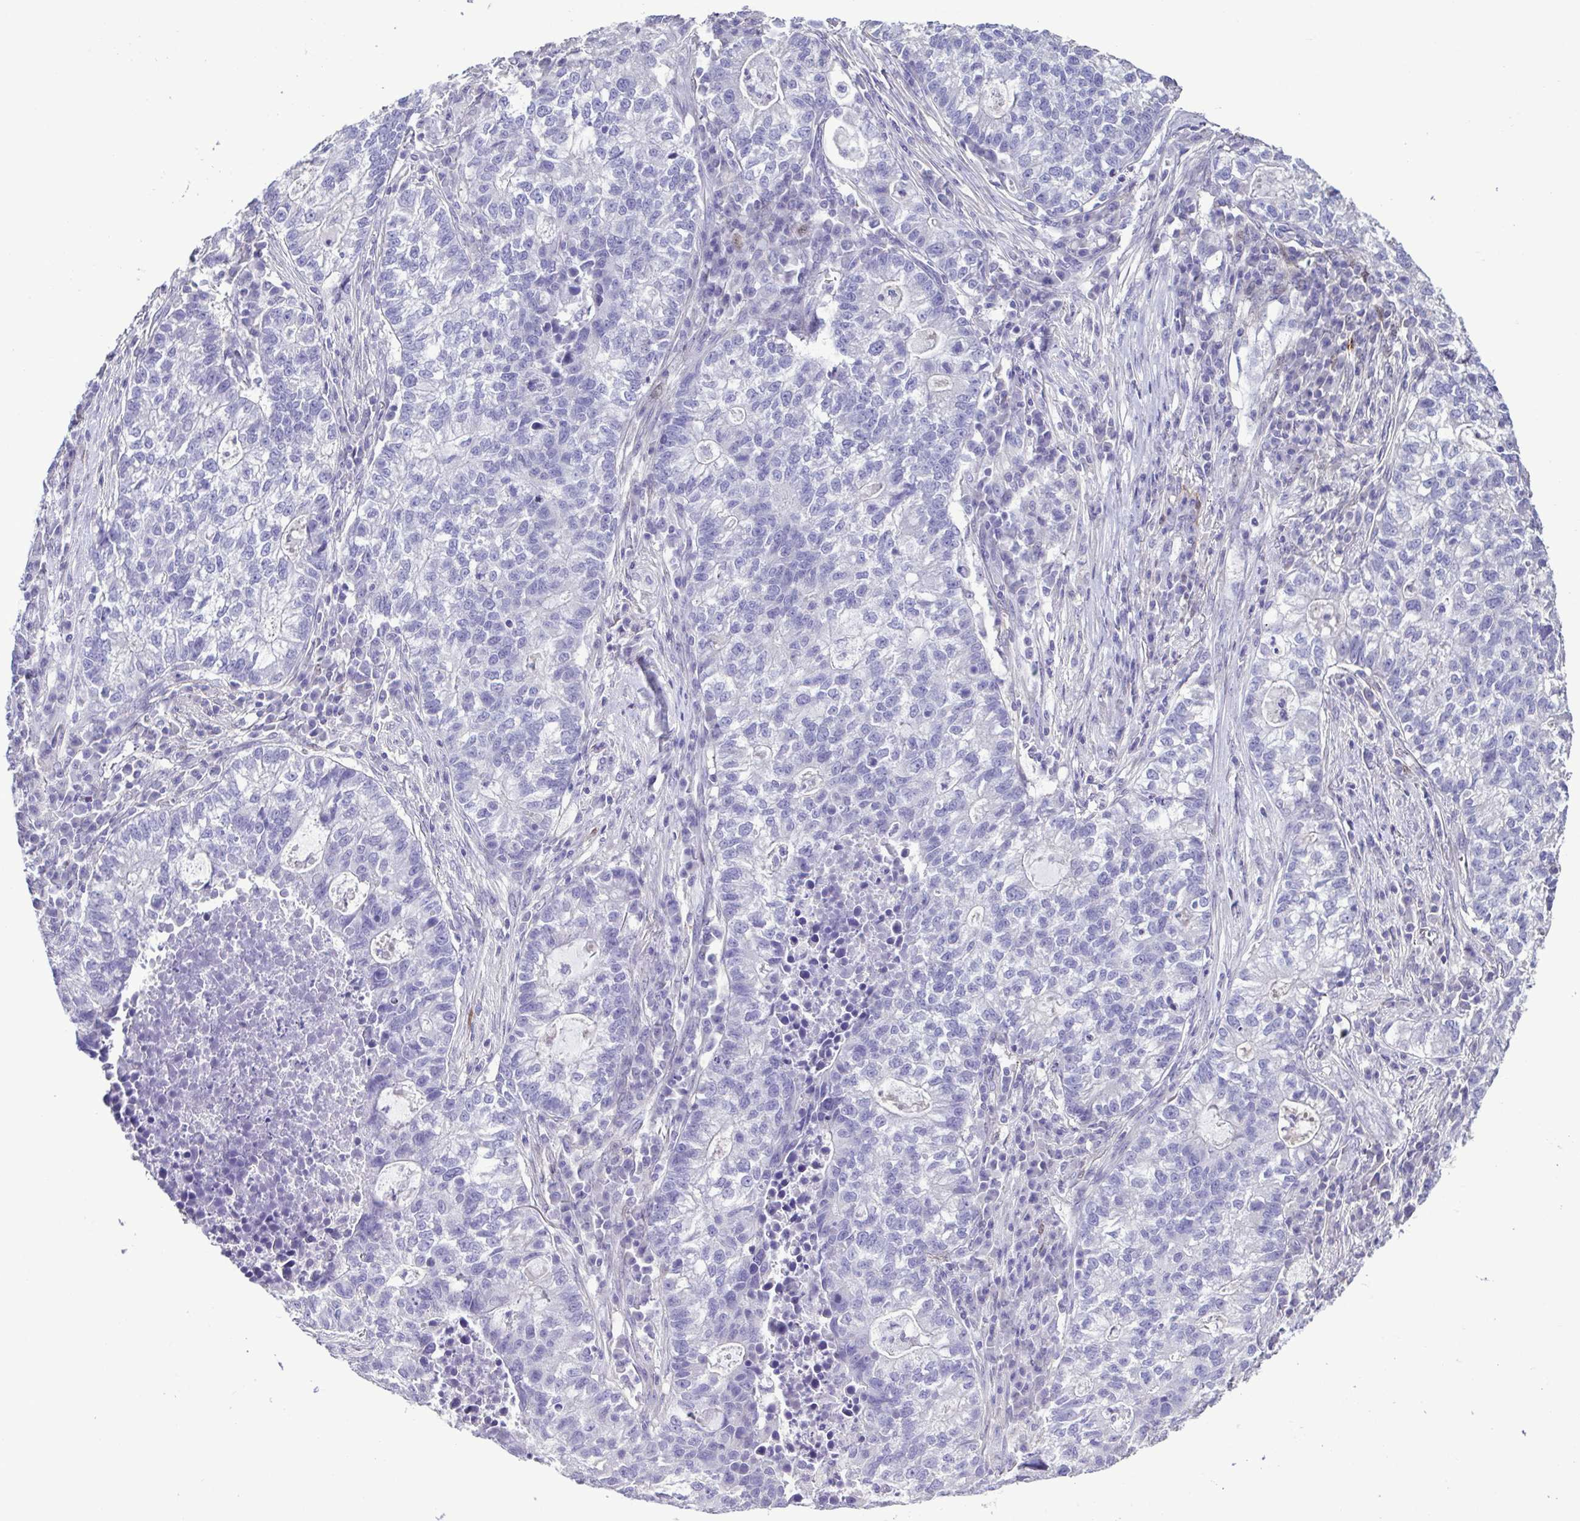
{"staining": {"intensity": "negative", "quantity": "none", "location": "none"}, "tissue": "lung cancer", "cell_type": "Tumor cells", "image_type": "cancer", "snomed": [{"axis": "morphology", "description": "Adenocarcinoma, NOS"}, {"axis": "topography", "description": "Lung"}], "caption": "This is an IHC photomicrograph of adenocarcinoma (lung). There is no positivity in tumor cells.", "gene": "PLA2G4E", "patient": {"sex": "male", "age": 57}}